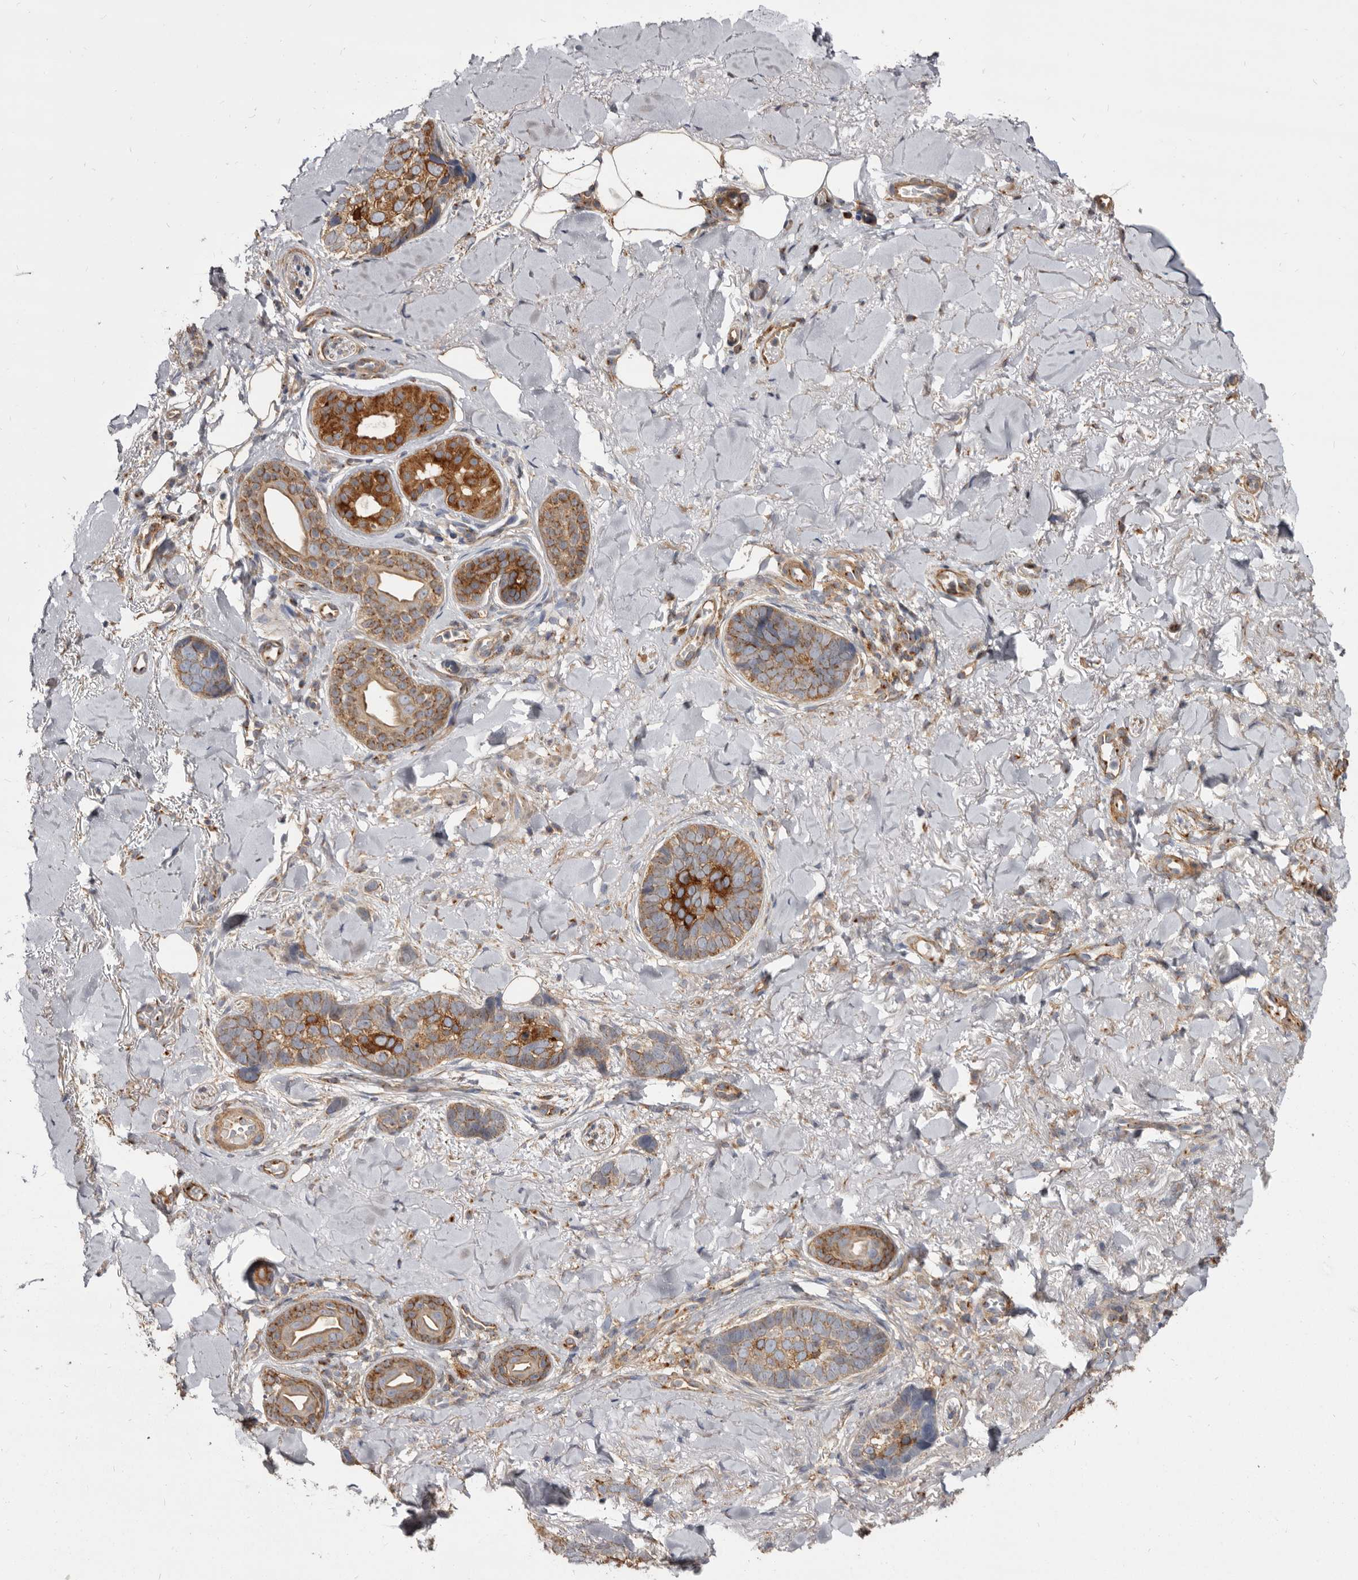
{"staining": {"intensity": "strong", "quantity": "25%-75%", "location": "cytoplasmic/membranous"}, "tissue": "skin cancer", "cell_type": "Tumor cells", "image_type": "cancer", "snomed": [{"axis": "morphology", "description": "Basal cell carcinoma"}, {"axis": "topography", "description": "Skin"}], "caption": "Immunohistochemistry micrograph of skin cancer stained for a protein (brown), which demonstrates high levels of strong cytoplasmic/membranous staining in about 25%-75% of tumor cells.", "gene": "TPD52", "patient": {"sex": "female", "age": 82}}